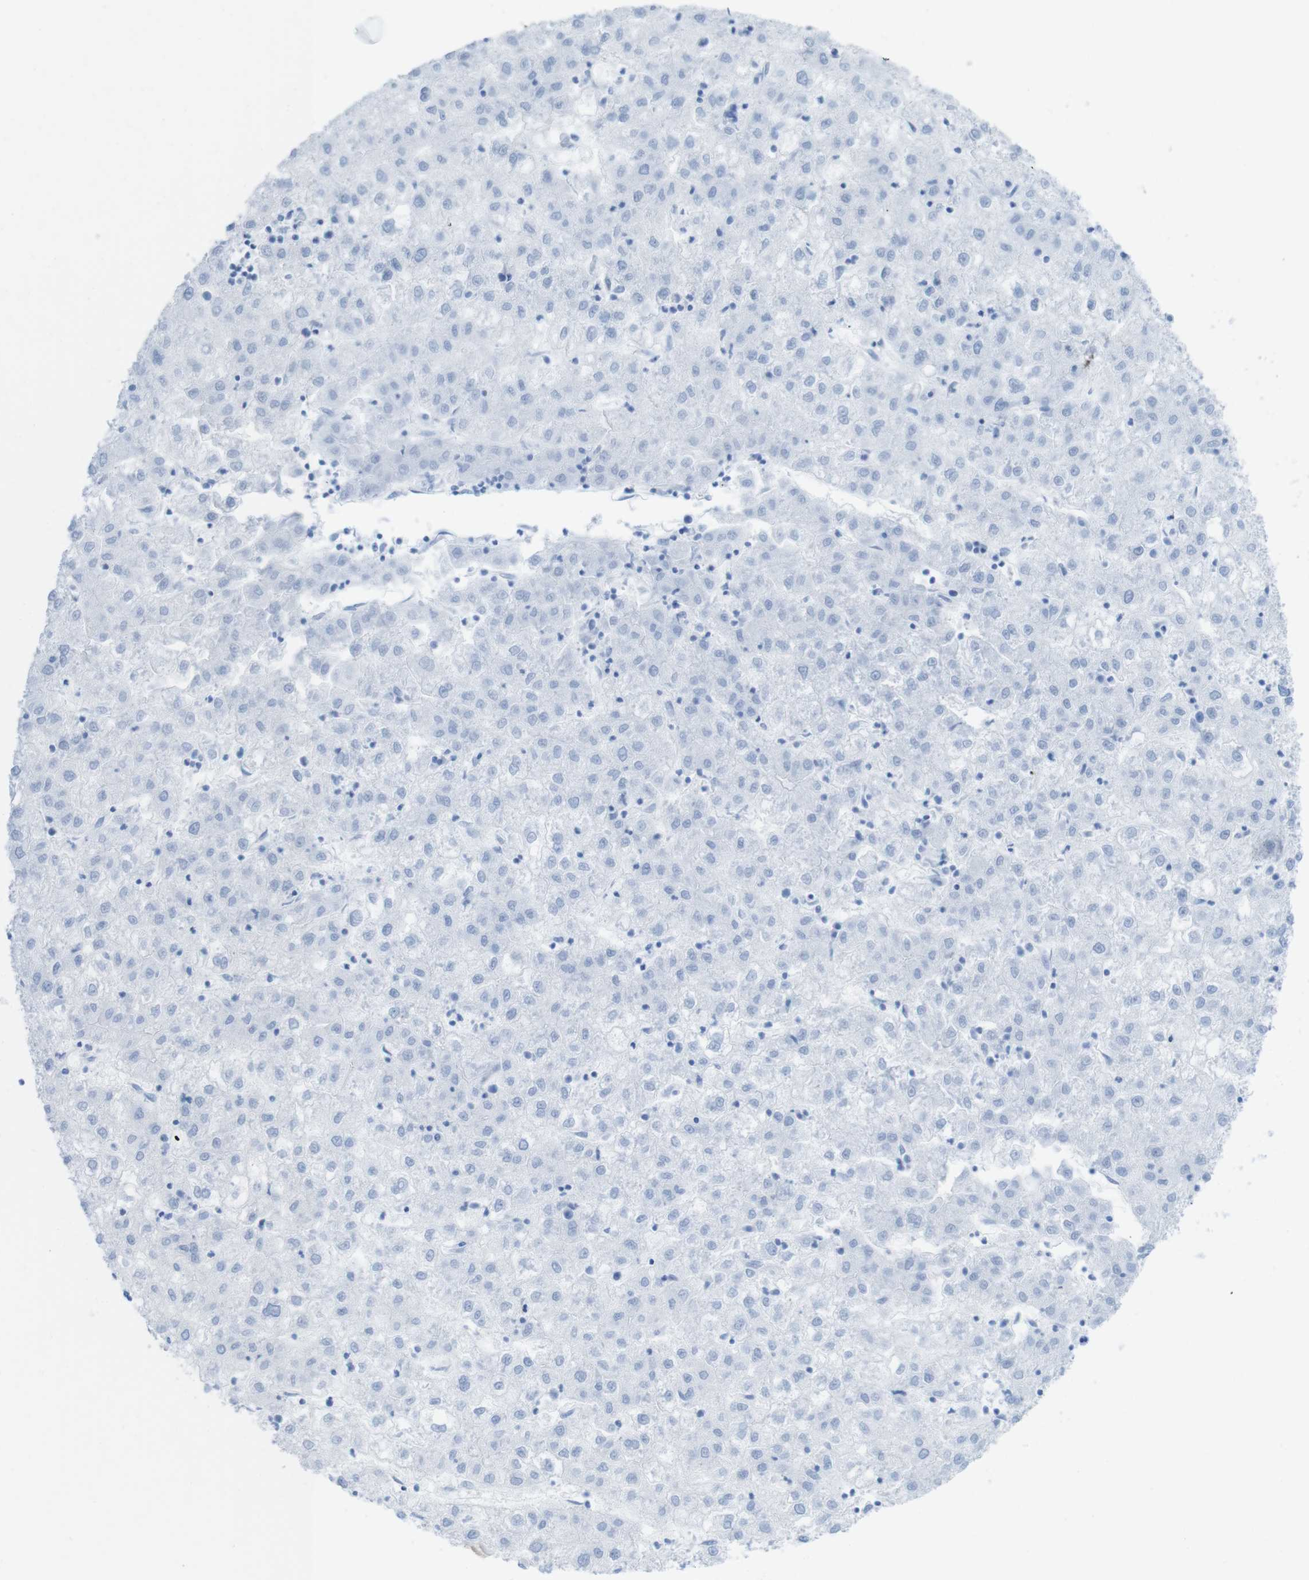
{"staining": {"intensity": "negative", "quantity": "none", "location": "none"}, "tissue": "liver cancer", "cell_type": "Tumor cells", "image_type": "cancer", "snomed": [{"axis": "morphology", "description": "Carcinoma, Hepatocellular, NOS"}, {"axis": "topography", "description": "Liver"}], "caption": "Tumor cells are negative for protein expression in human hepatocellular carcinoma (liver).", "gene": "MYH7", "patient": {"sex": "male", "age": 72}}